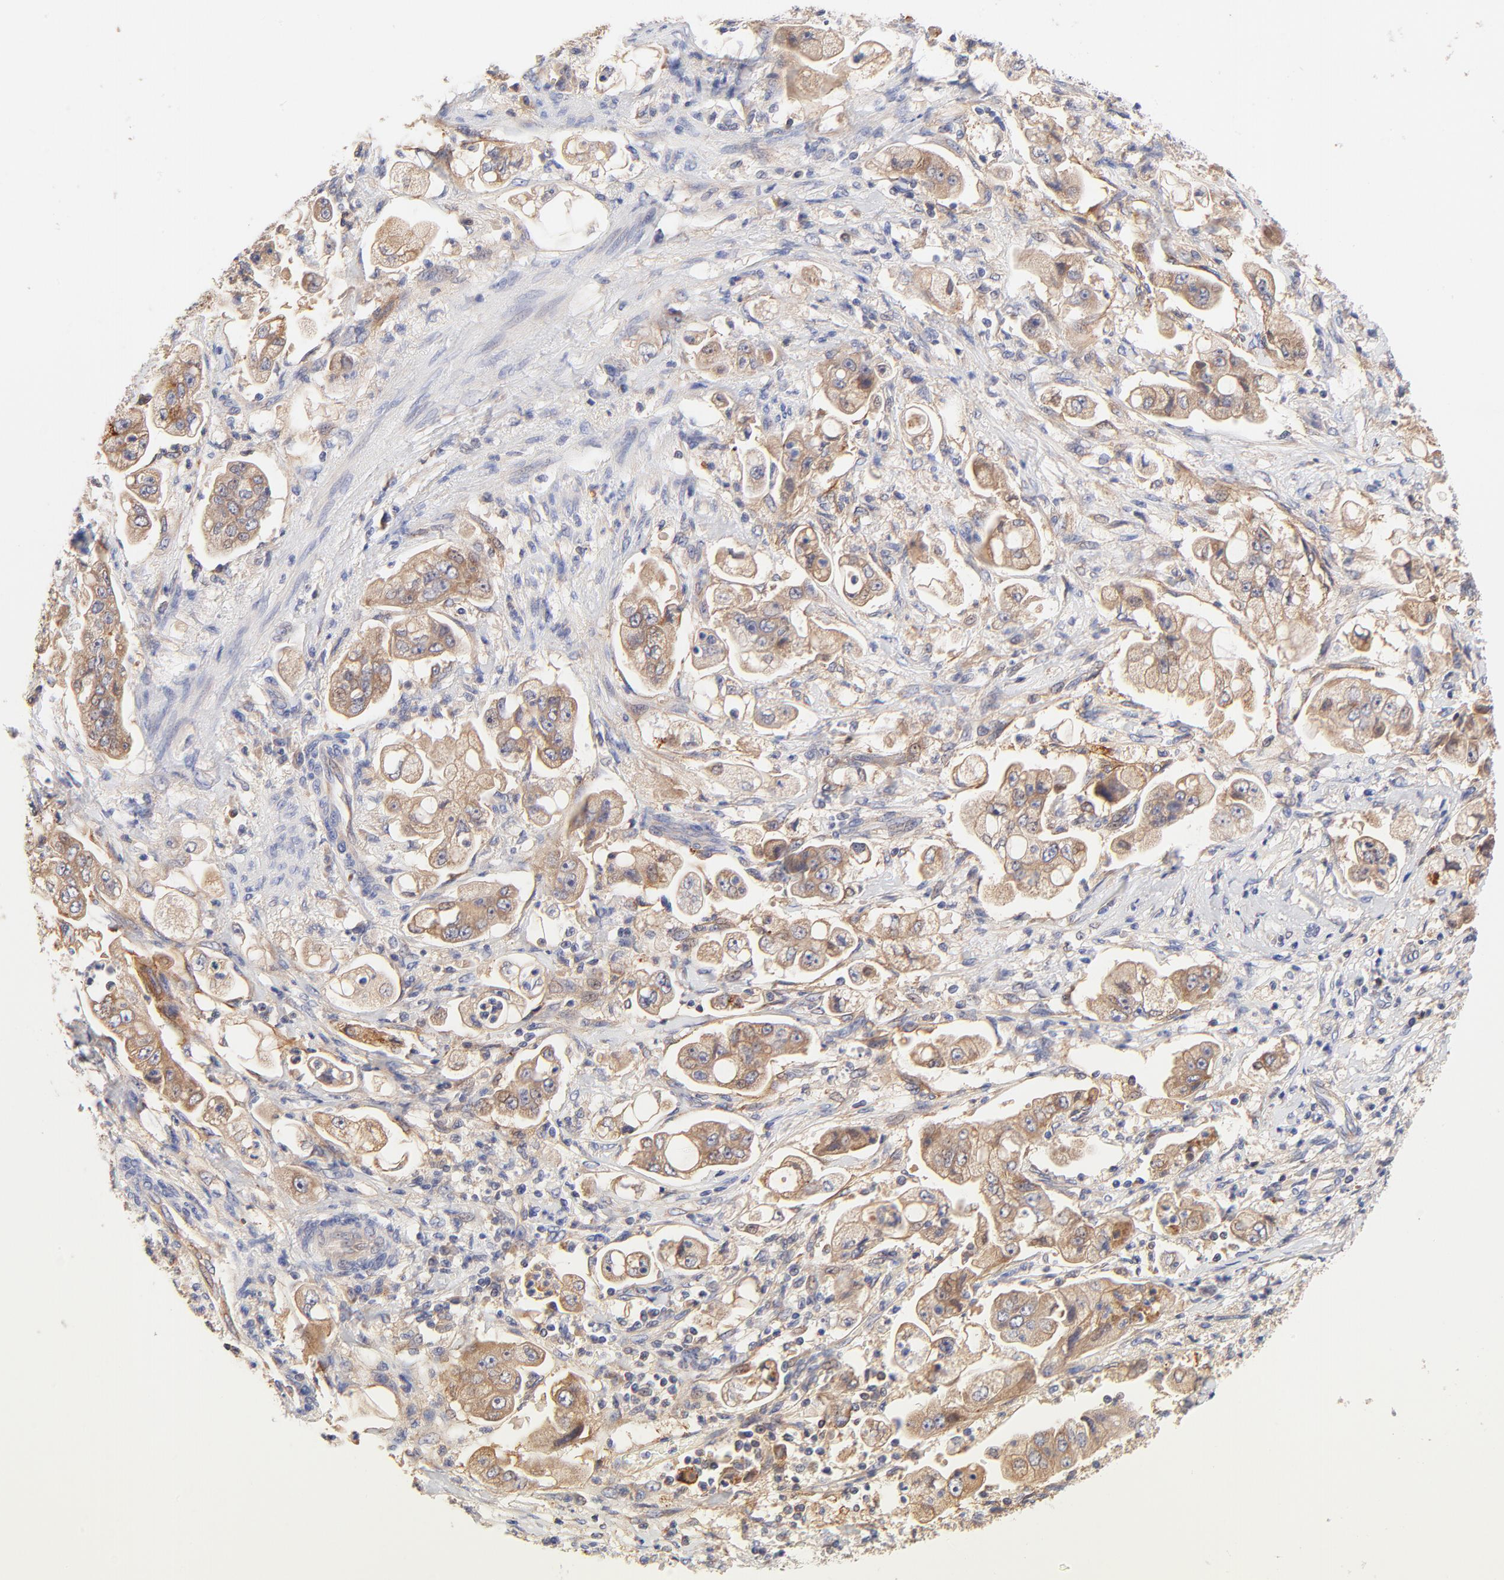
{"staining": {"intensity": "moderate", "quantity": ">75%", "location": "cytoplasmic/membranous"}, "tissue": "stomach cancer", "cell_type": "Tumor cells", "image_type": "cancer", "snomed": [{"axis": "morphology", "description": "Adenocarcinoma, NOS"}, {"axis": "topography", "description": "Stomach"}], "caption": "Immunohistochemical staining of stomach adenocarcinoma displays medium levels of moderate cytoplasmic/membranous staining in about >75% of tumor cells.", "gene": "PTK7", "patient": {"sex": "male", "age": 62}}